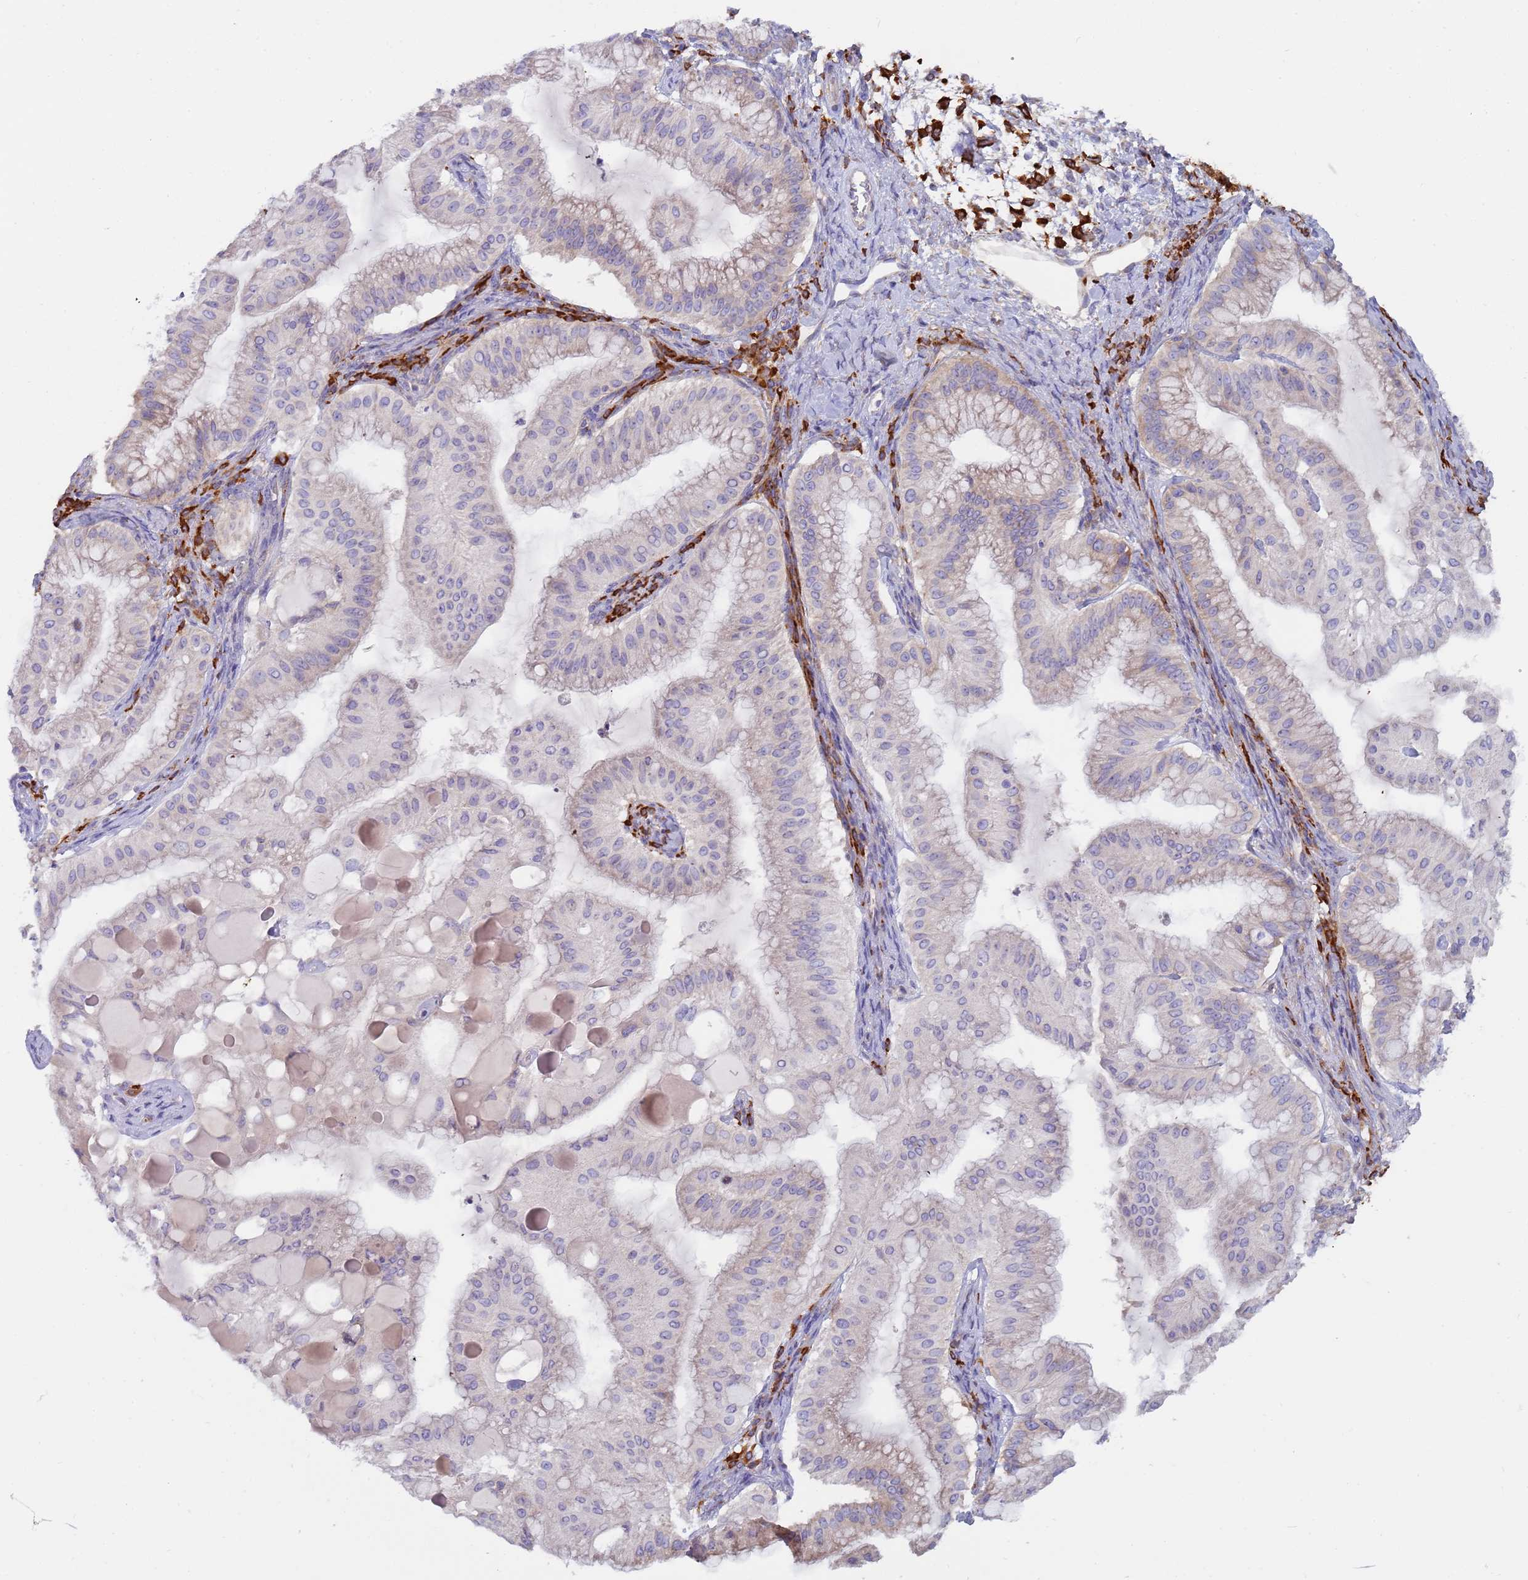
{"staining": {"intensity": "weak", "quantity": "<25%", "location": "cytoplasmic/membranous"}, "tissue": "ovarian cancer", "cell_type": "Tumor cells", "image_type": "cancer", "snomed": [{"axis": "morphology", "description": "Cystadenocarcinoma, mucinous, NOS"}, {"axis": "topography", "description": "Ovary"}], "caption": "A high-resolution micrograph shows immunohistochemistry staining of ovarian mucinous cystadenocarcinoma, which exhibits no significant expression in tumor cells.", "gene": "ZNF844", "patient": {"sex": "female", "age": 61}}